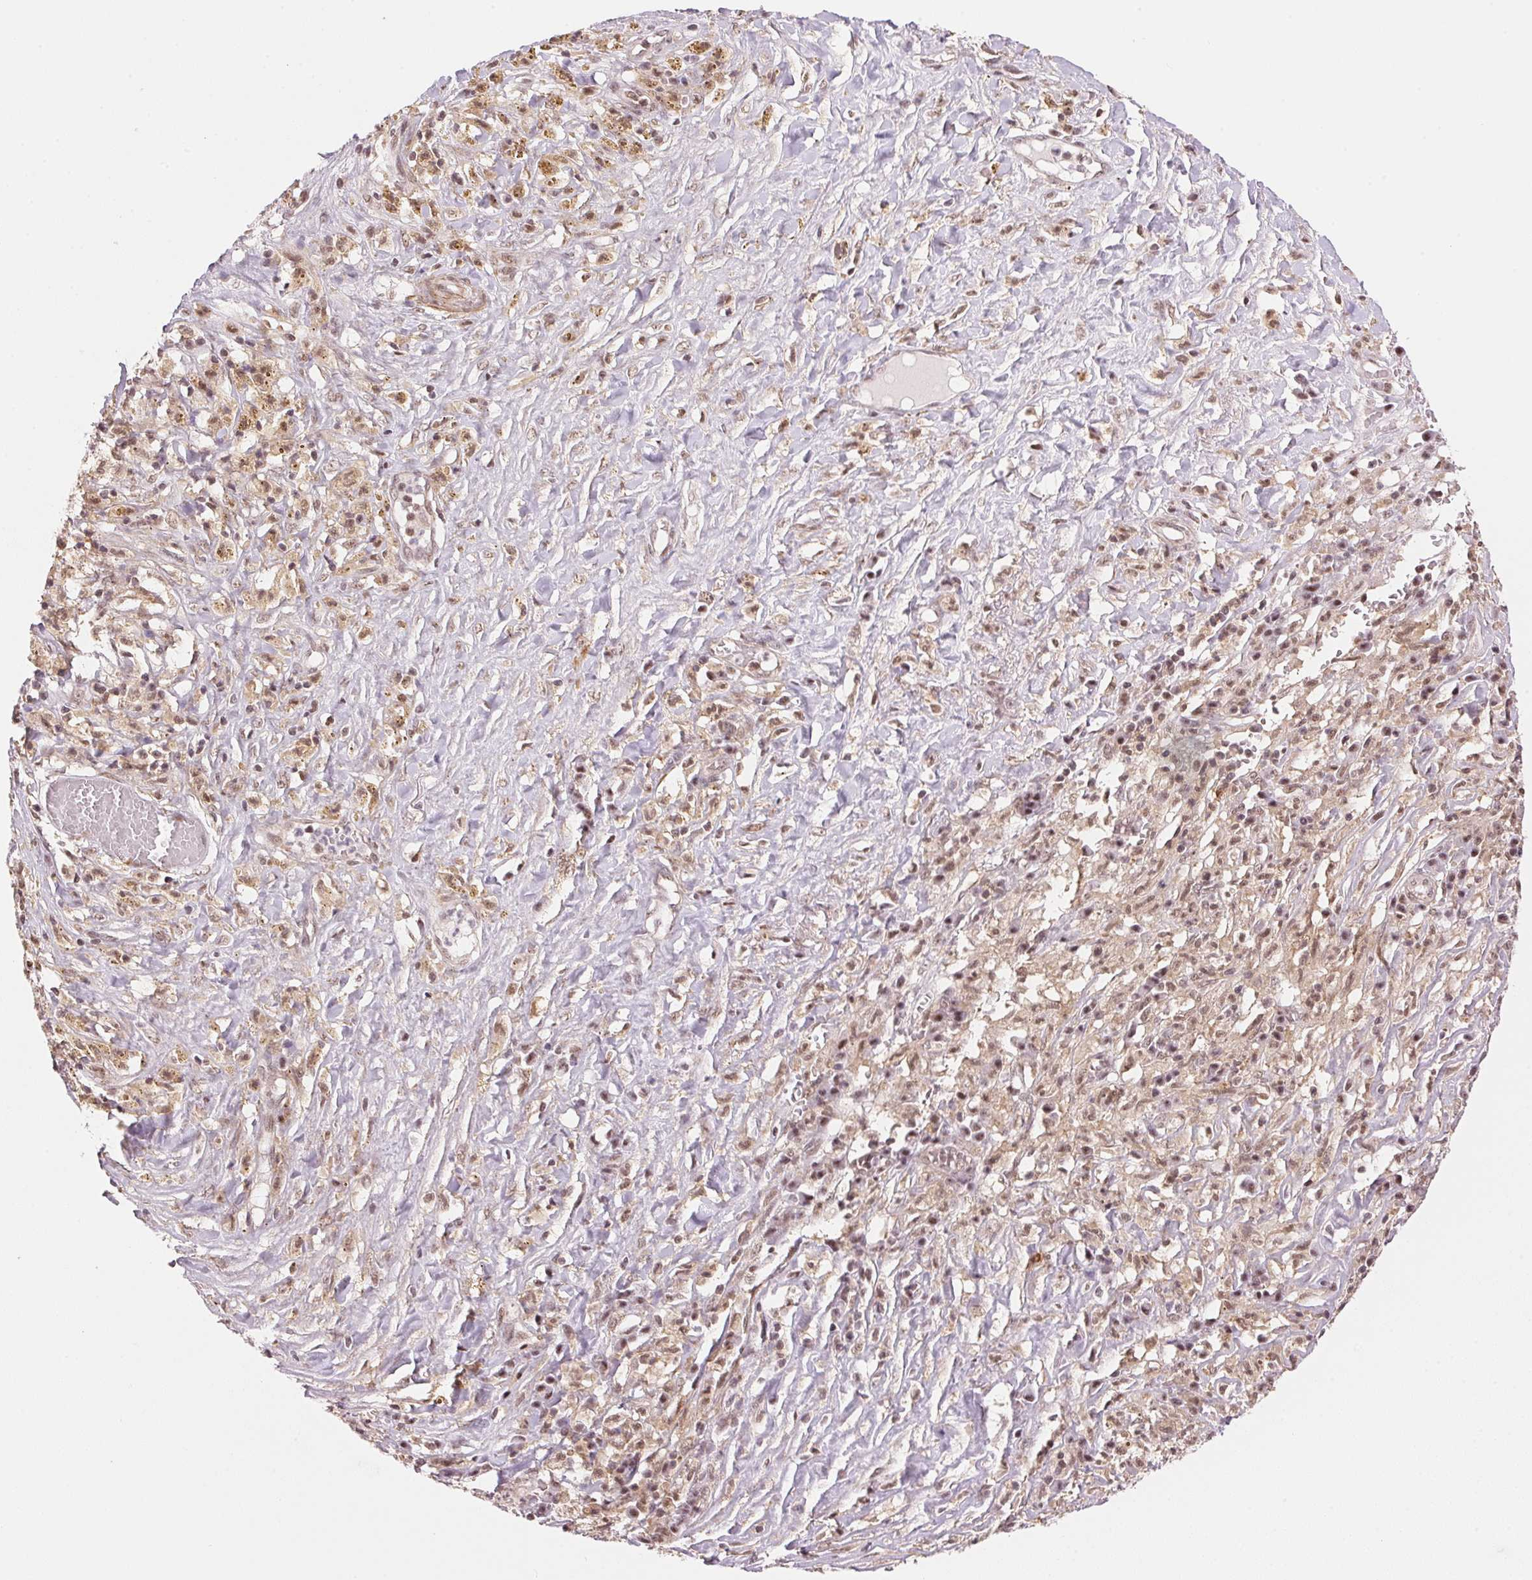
{"staining": {"intensity": "weak", "quantity": ">75%", "location": "cytoplasmic/membranous,nuclear"}, "tissue": "melanoma", "cell_type": "Tumor cells", "image_type": "cancer", "snomed": [{"axis": "morphology", "description": "Malignant melanoma, NOS"}, {"axis": "topography", "description": "Skin"}], "caption": "Immunohistochemical staining of human malignant melanoma demonstrates low levels of weak cytoplasmic/membranous and nuclear protein expression in approximately >75% of tumor cells.", "gene": "HNRNPDL", "patient": {"sex": "female", "age": 91}}